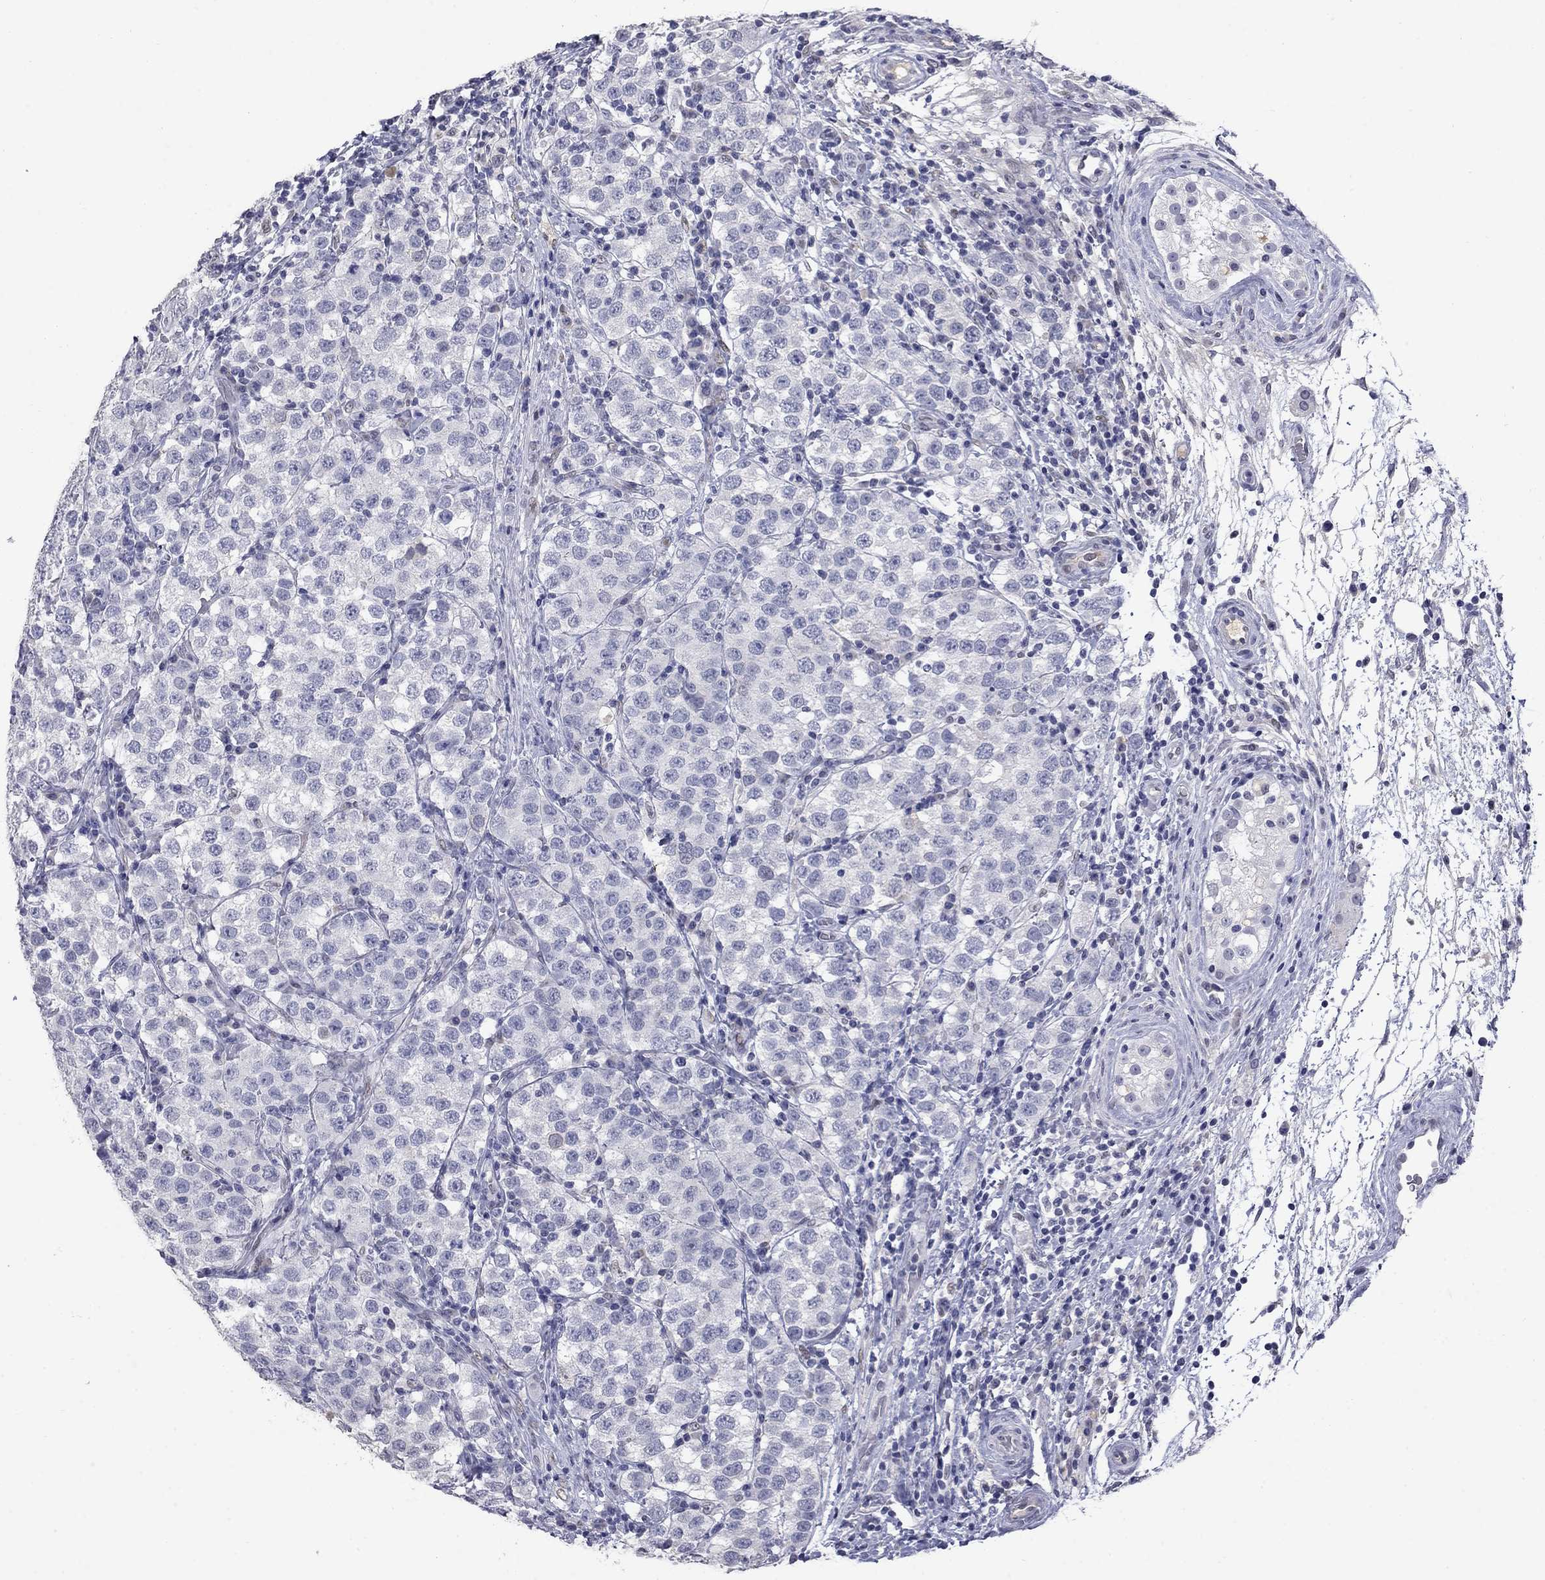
{"staining": {"intensity": "negative", "quantity": "none", "location": "none"}, "tissue": "testis cancer", "cell_type": "Tumor cells", "image_type": "cancer", "snomed": [{"axis": "morphology", "description": "Seminoma, NOS"}, {"axis": "topography", "description": "Testis"}], "caption": "There is no significant staining in tumor cells of testis seminoma.", "gene": "SLC51A", "patient": {"sex": "male", "age": 34}}